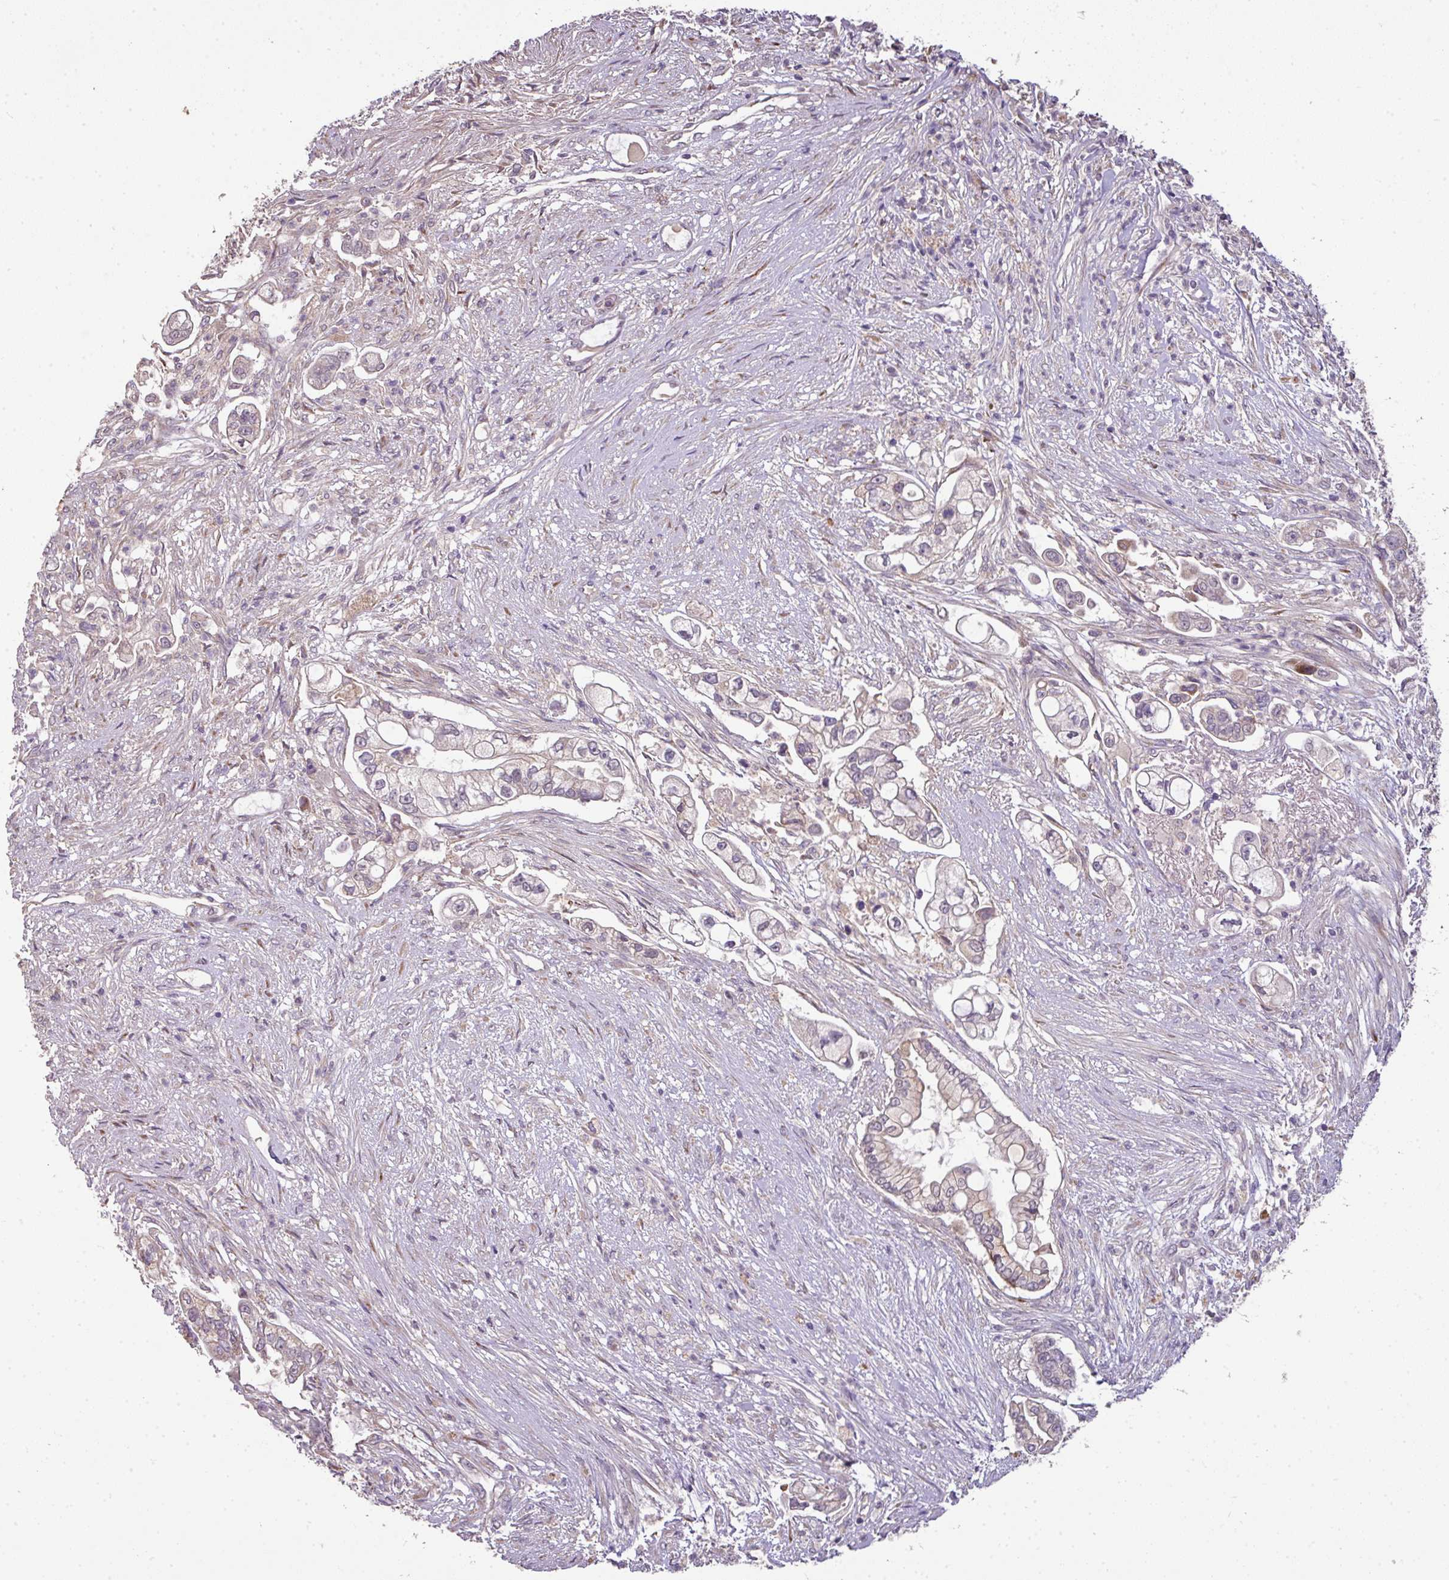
{"staining": {"intensity": "negative", "quantity": "none", "location": "none"}, "tissue": "pancreatic cancer", "cell_type": "Tumor cells", "image_type": "cancer", "snomed": [{"axis": "morphology", "description": "Adenocarcinoma, NOS"}, {"axis": "topography", "description": "Pancreas"}], "caption": "High power microscopy photomicrograph of an IHC image of pancreatic cancer, revealing no significant positivity in tumor cells. Nuclei are stained in blue.", "gene": "SPCS3", "patient": {"sex": "female", "age": 69}}